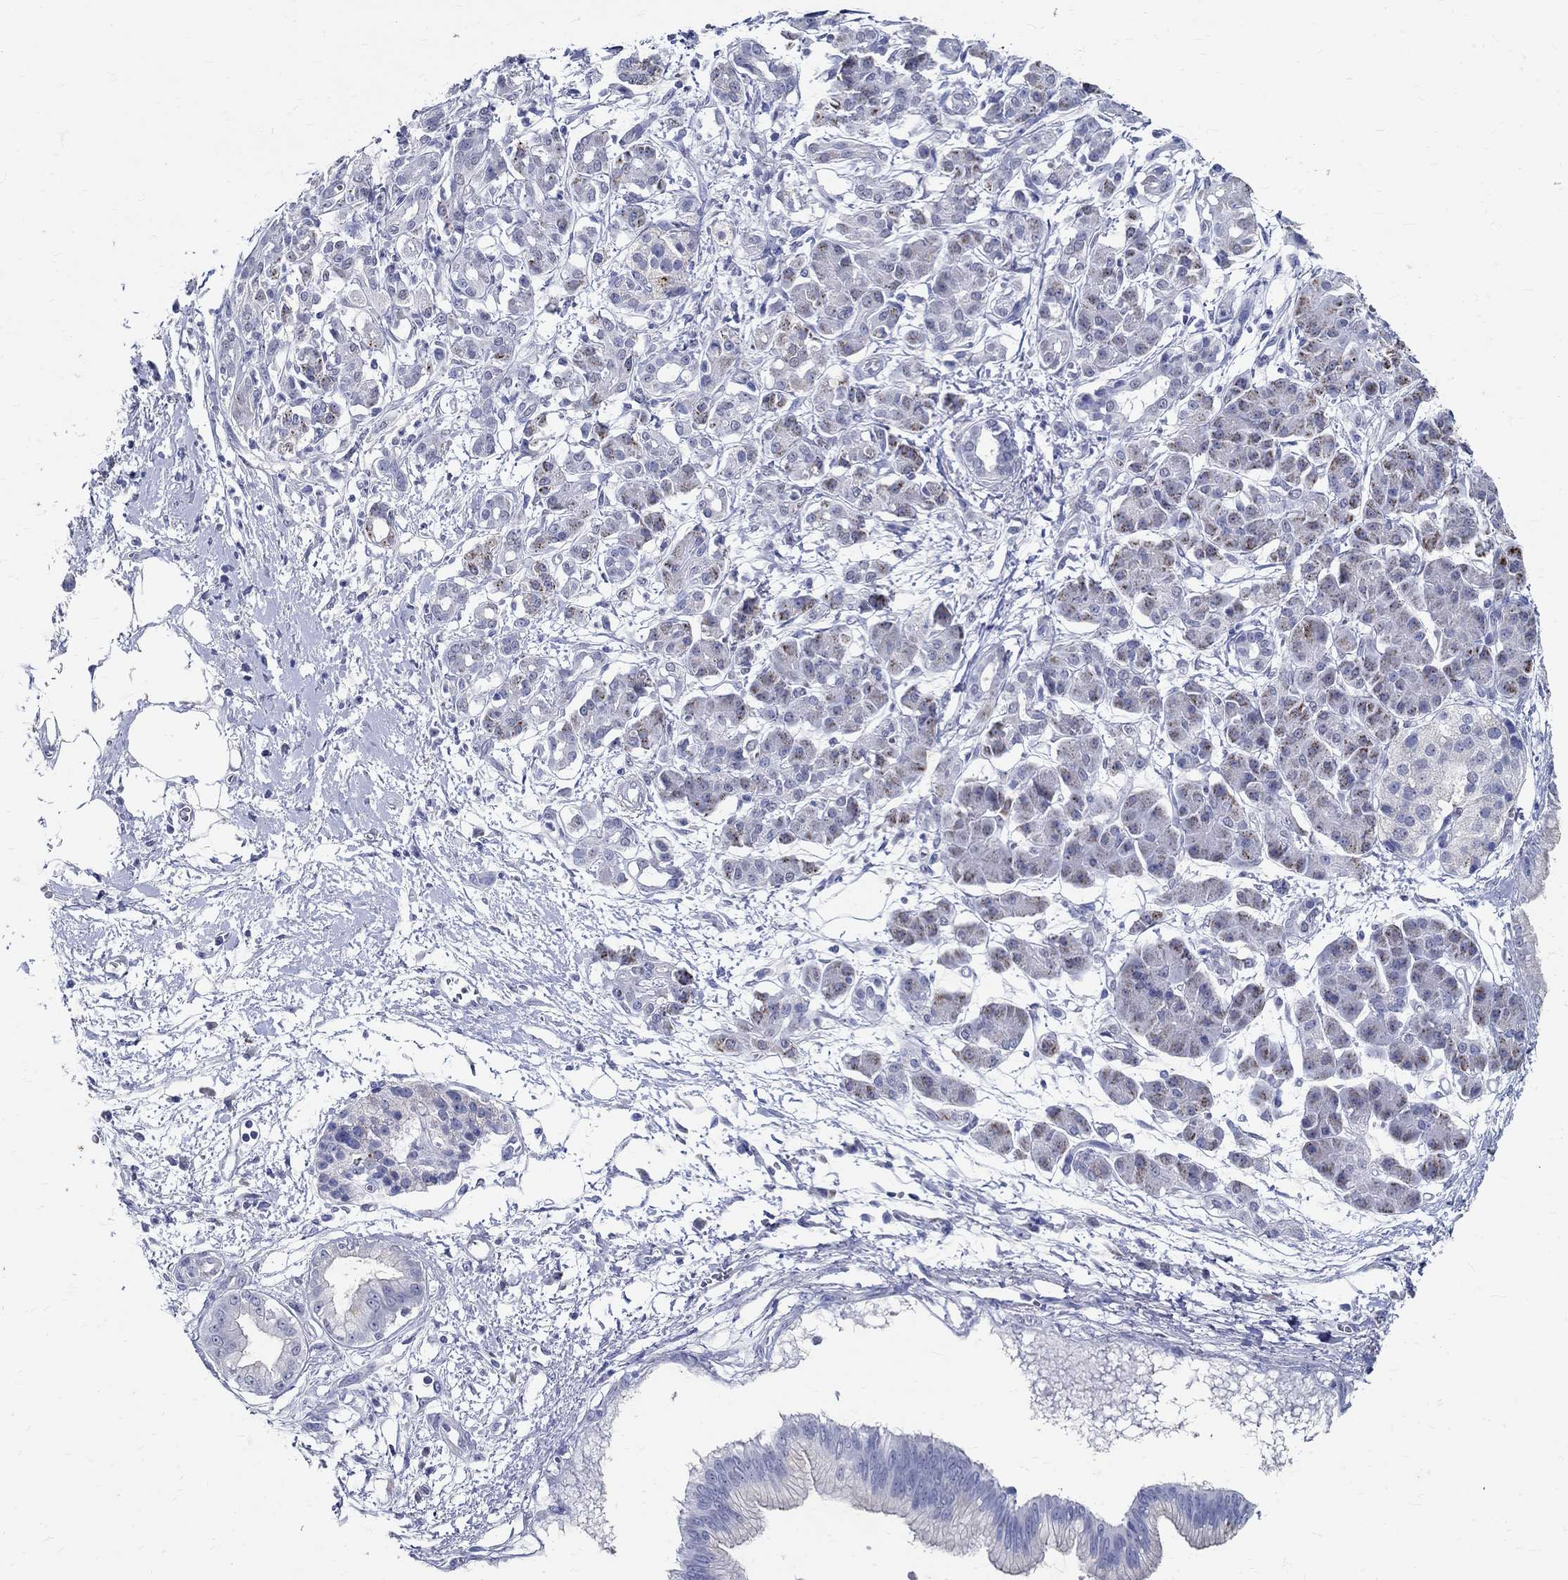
{"staining": {"intensity": "weak", "quantity": "<25%", "location": "cytoplasmic/membranous"}, "tissue": "pancreatic cancer", "cell_type": "Tumor cells", "image_type": "cancer", "snomed": [{"axis": "morphology", "description": "Adenocarcinoma, NOS"}, {"axis": "topography", "description": "Pancreas"}], "caption": "Immunohistochemistry (IHC) of pancreatic cancer (adenocarcinoma) displays no staining in tumor cells.", "gene": "TSPAN16", "patient": {"sex": "male", "age": 72}}